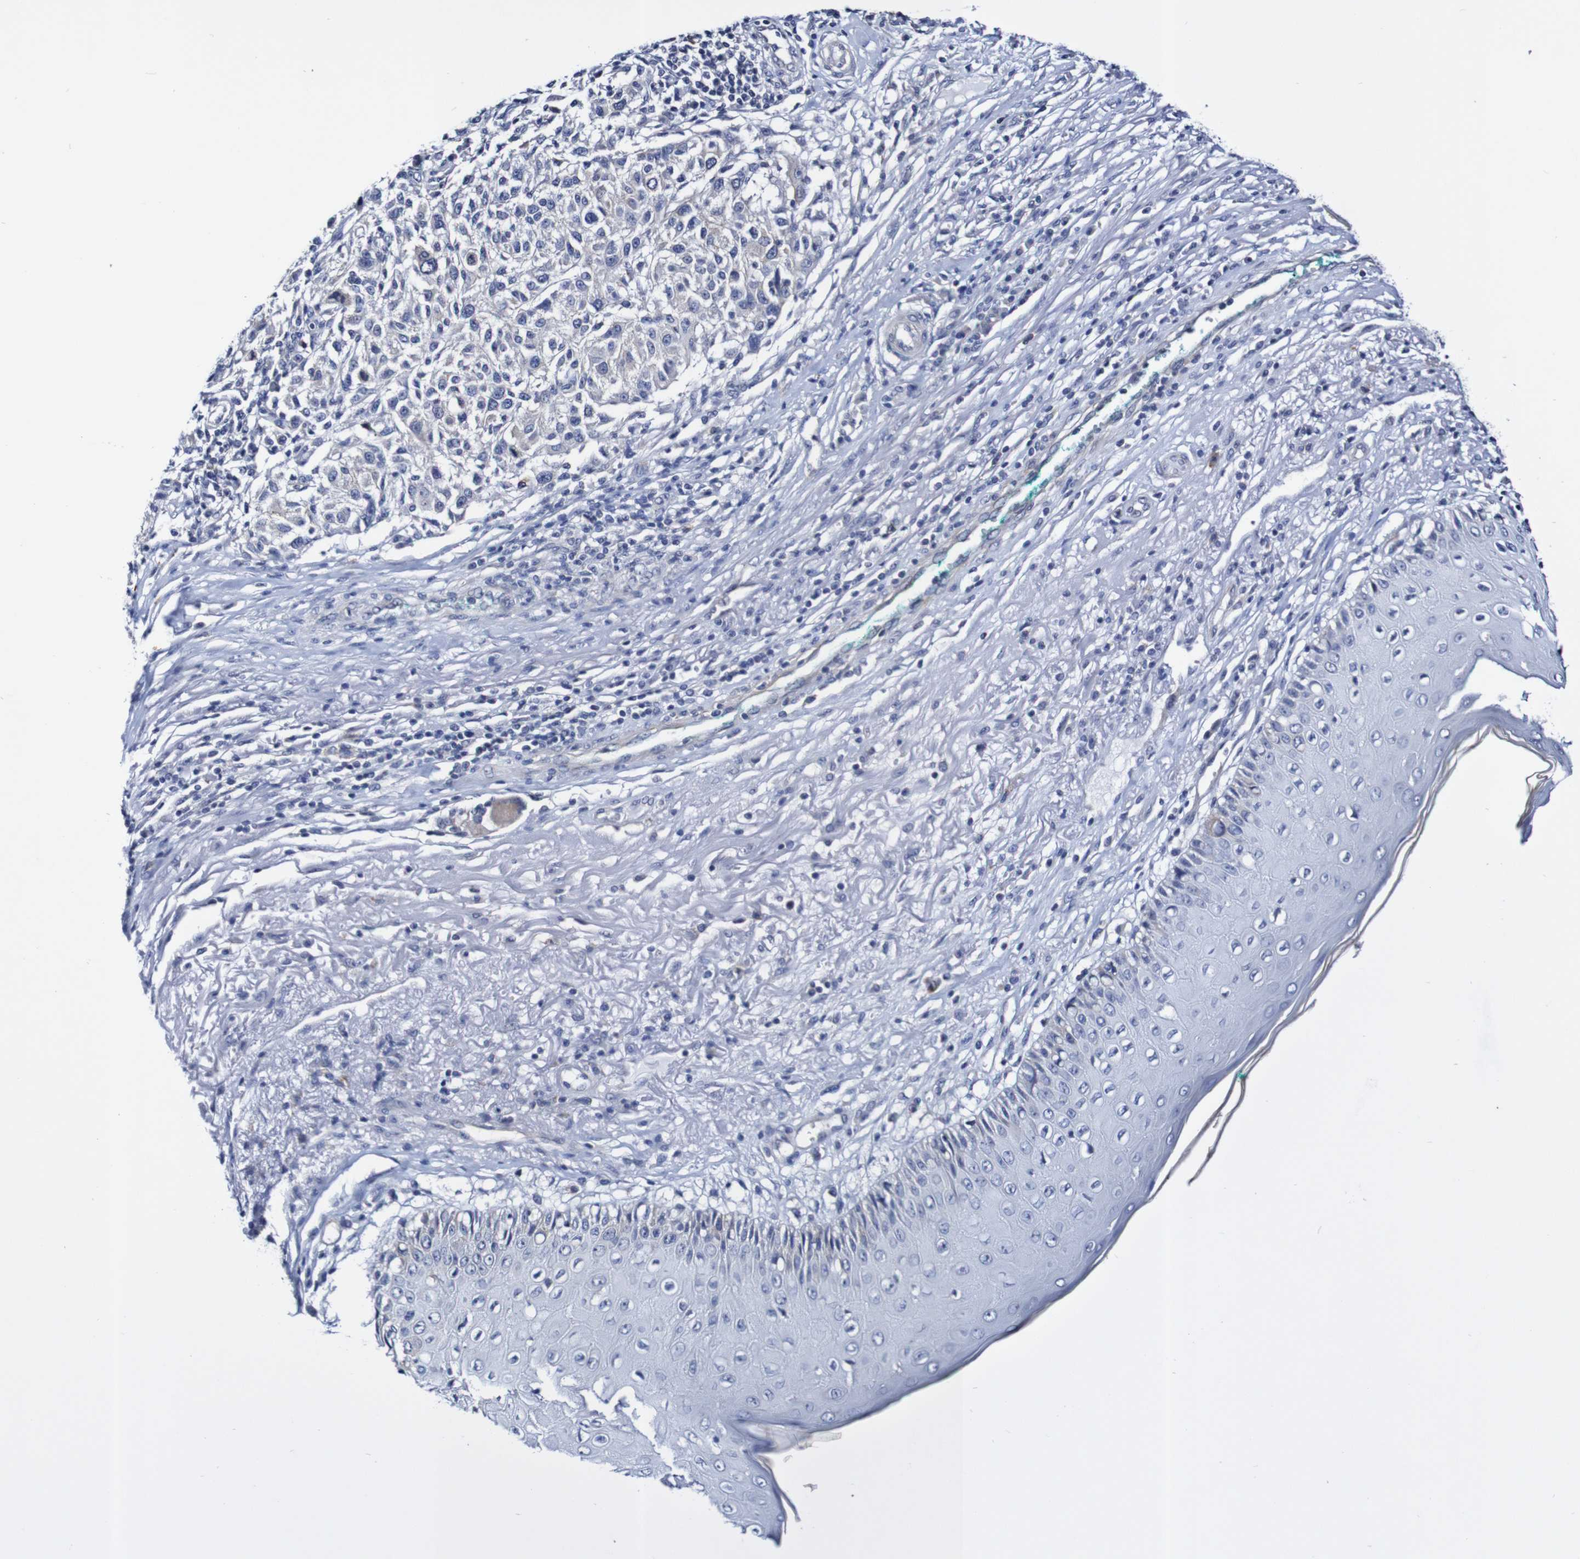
{"staining": {"intensity": "negative", "quantity": "none", "location": "none"}, "tissue": "melanoma", "cell_type": "Tumor cells", "image_type": "cancer", "snomed": [{"axis": "morphology", "description": "Necrosis, NOS"}, {"axis": "morphology", "description": "Malignant melanoma, NOS"}, {"axis": "topography", "description": "Skin"}], "caption": "Melanoma stained for a protein using immunohistochemistry (IHC) exhibits no positivity tumor cells.", "gene": "ACVR1C", "patient": {"sex": "female", "age": 87}}